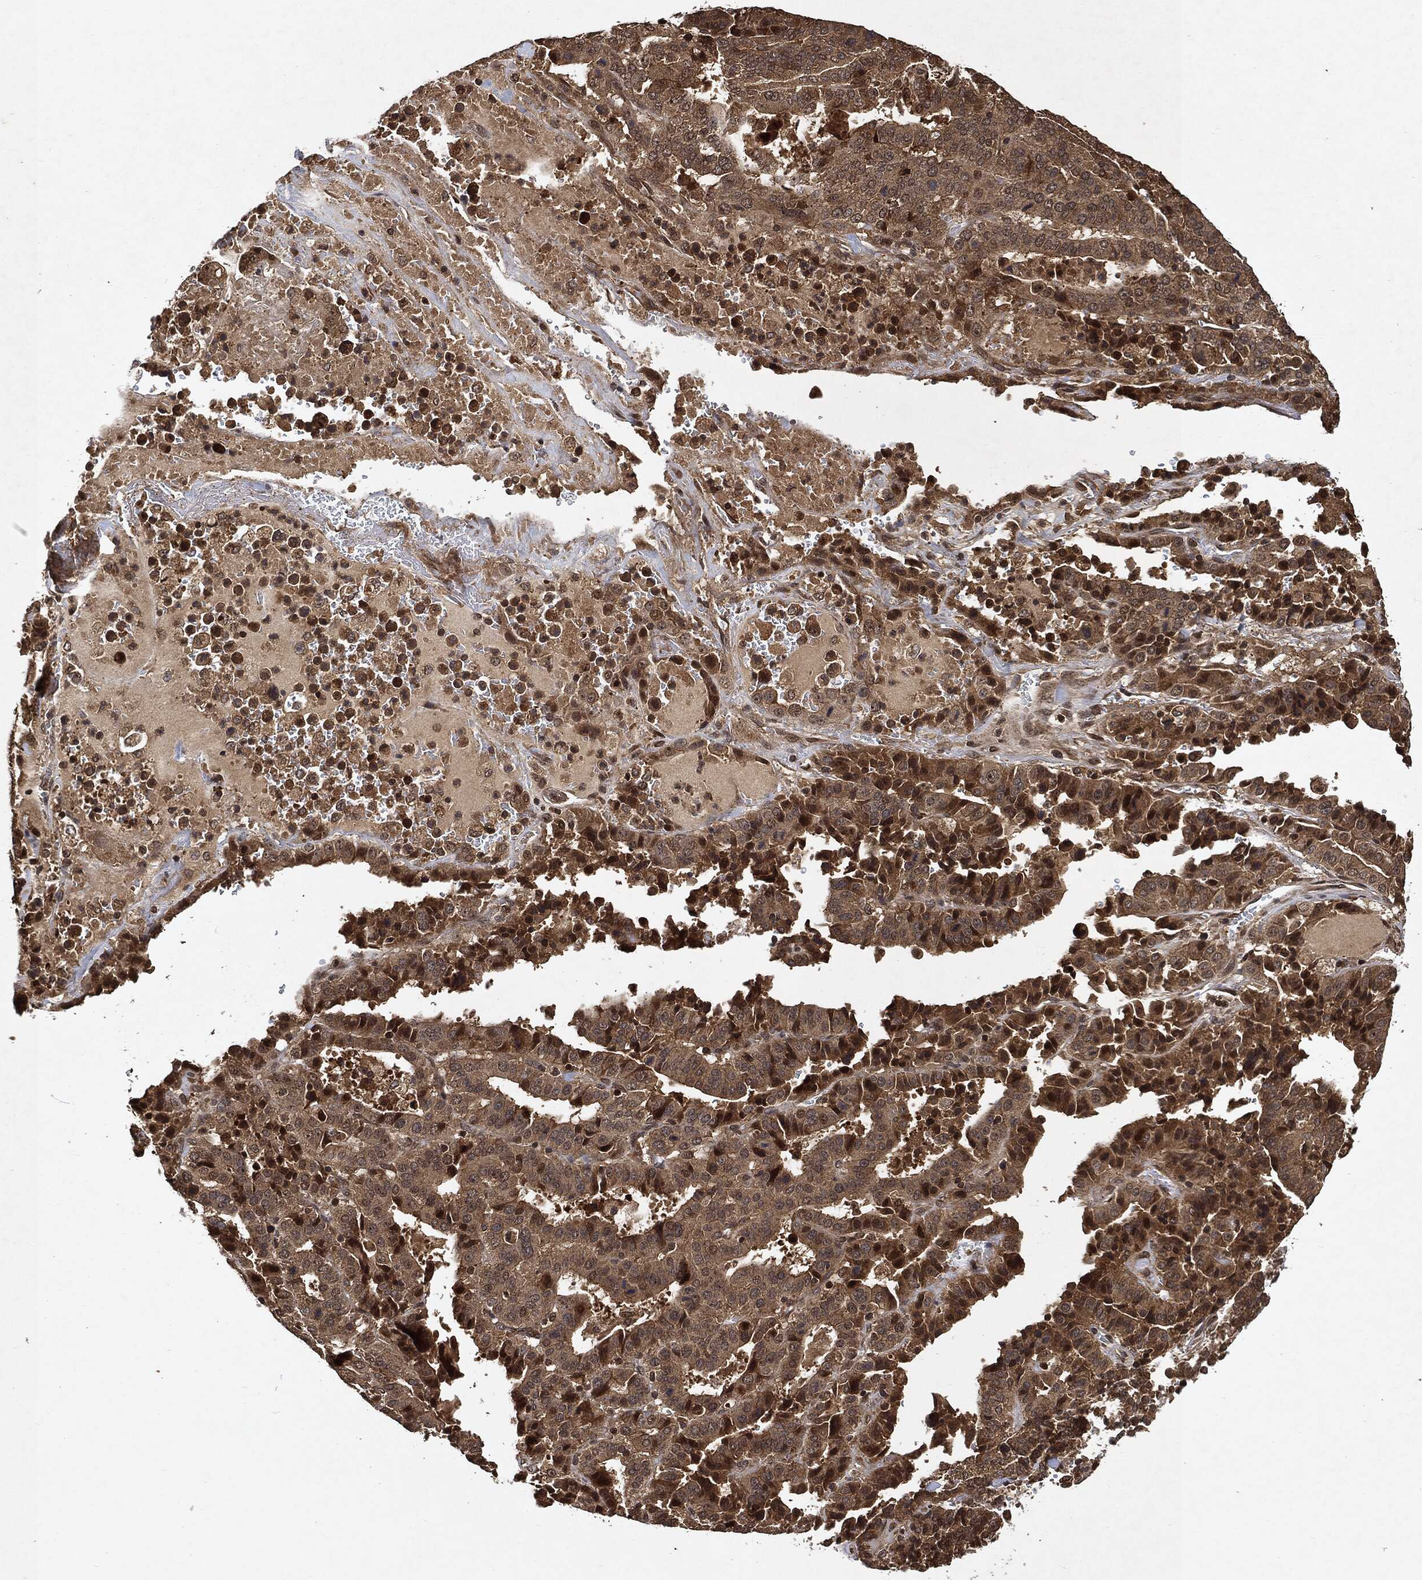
{"staining": {"intensity": "strong", "quantity": ">75%", "location": "cytoplasmic/membranous"}, "tissue": "stomach cancer", "cell_type": "Tumor cells", "image_type": "cancer", "snomed": [{"axis": "morphology", "description": "Adenocarcinoma, NOS"}, {"axis": "topography", "description": "Stomach"}], "caption": "Immunohistochemical staining of human stomach adenocarcinoma exhibits strong cytoplasmic/membranous protein staining in about >75% of tumor cells.", "gene": "ZNF226", "patient": {"sex": "male", "age": 48}}